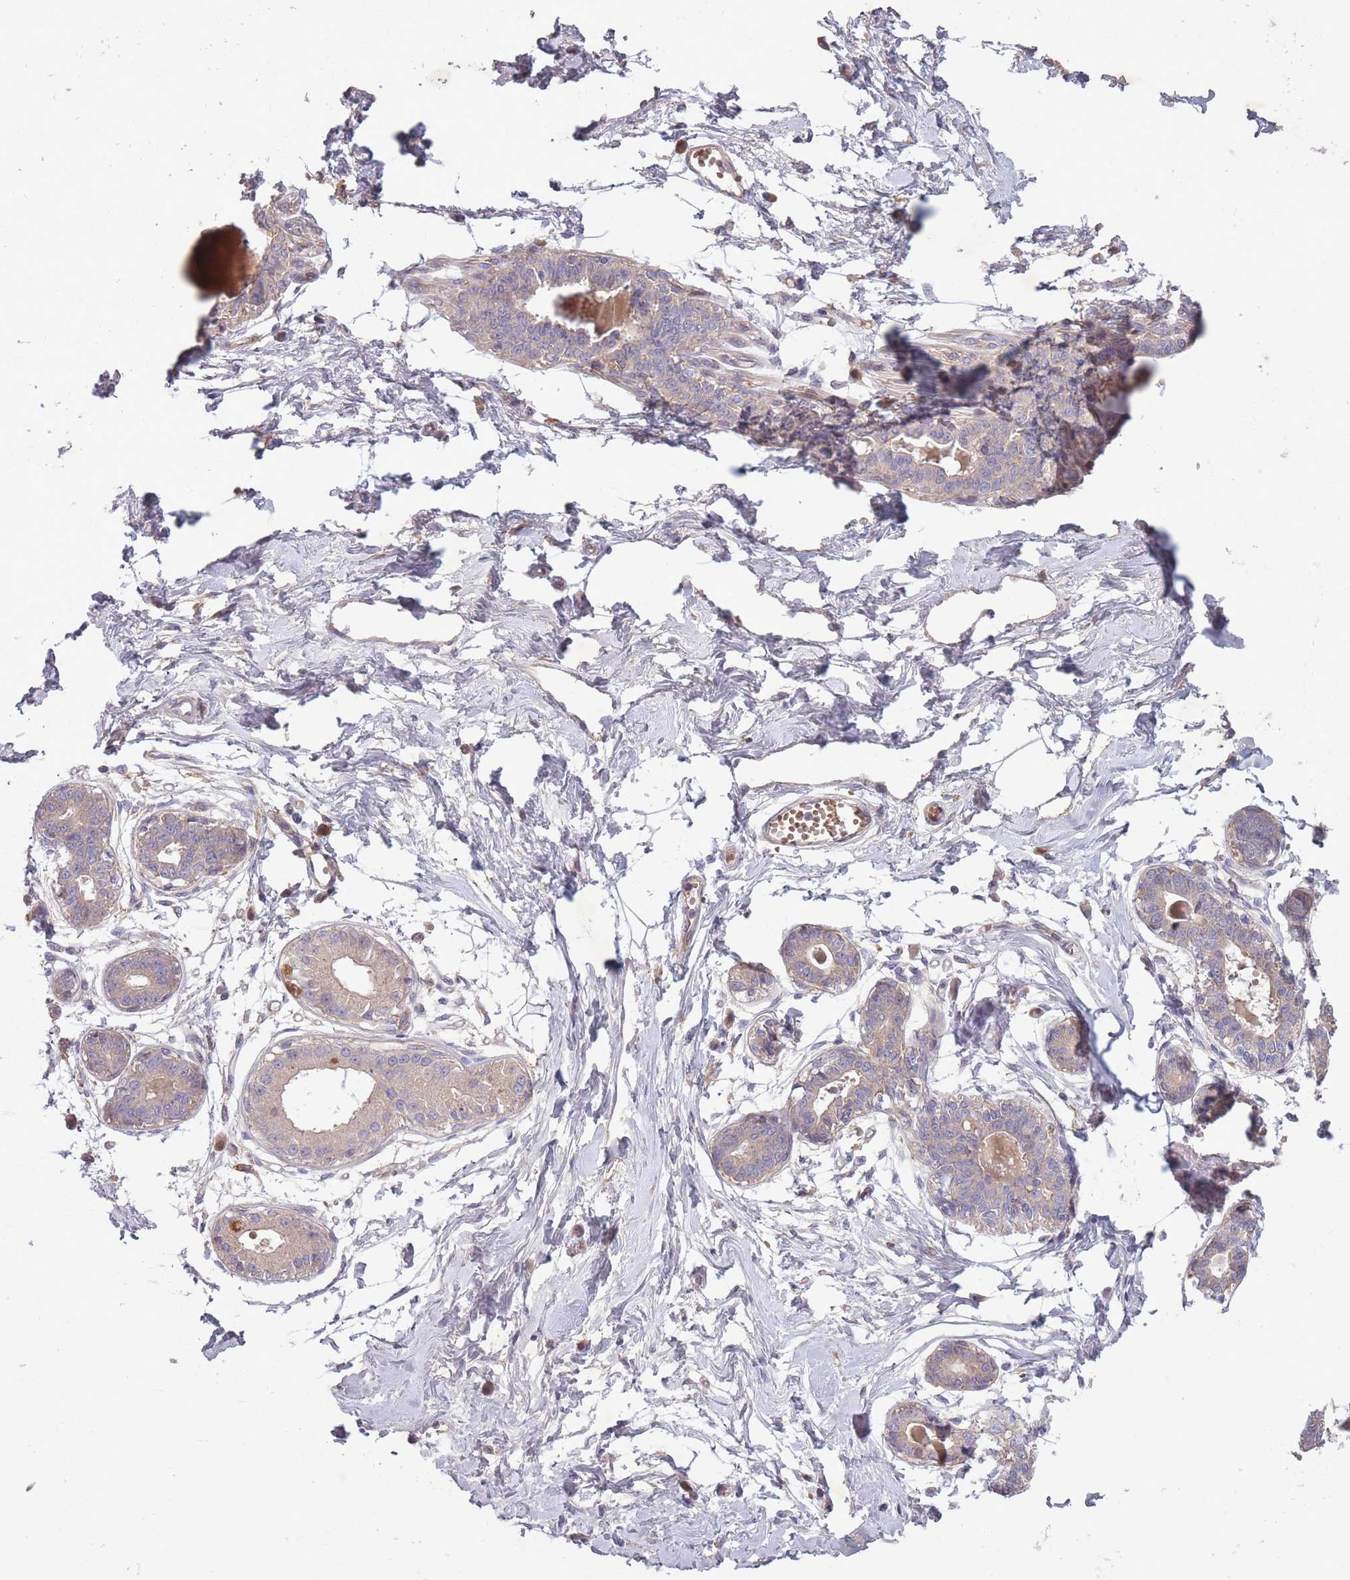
{"staining": {"intensity": "negative", "quantity": "none", "location": "none"}, "tissue": "breast", "cell_type": "Adipocytes", "image_type": "normal", "snomed": [{"axis": "morphology", "description": "Normal tissue, NOS"}, {"axis": "topography", "description": "Breast"}], "caption": "A high-resolution photomicrograph shows immunohistochemistry staining of unremarkable breast, which reveals no significant expression in adipocytes. (DAB (3,3'-diaminobenzidine) immunohistochemistry (IHC) visualized using brightfield microscopy, high magnification).", "gene": "OR2V1", "patient": {"sex": "female", "age": 45}}